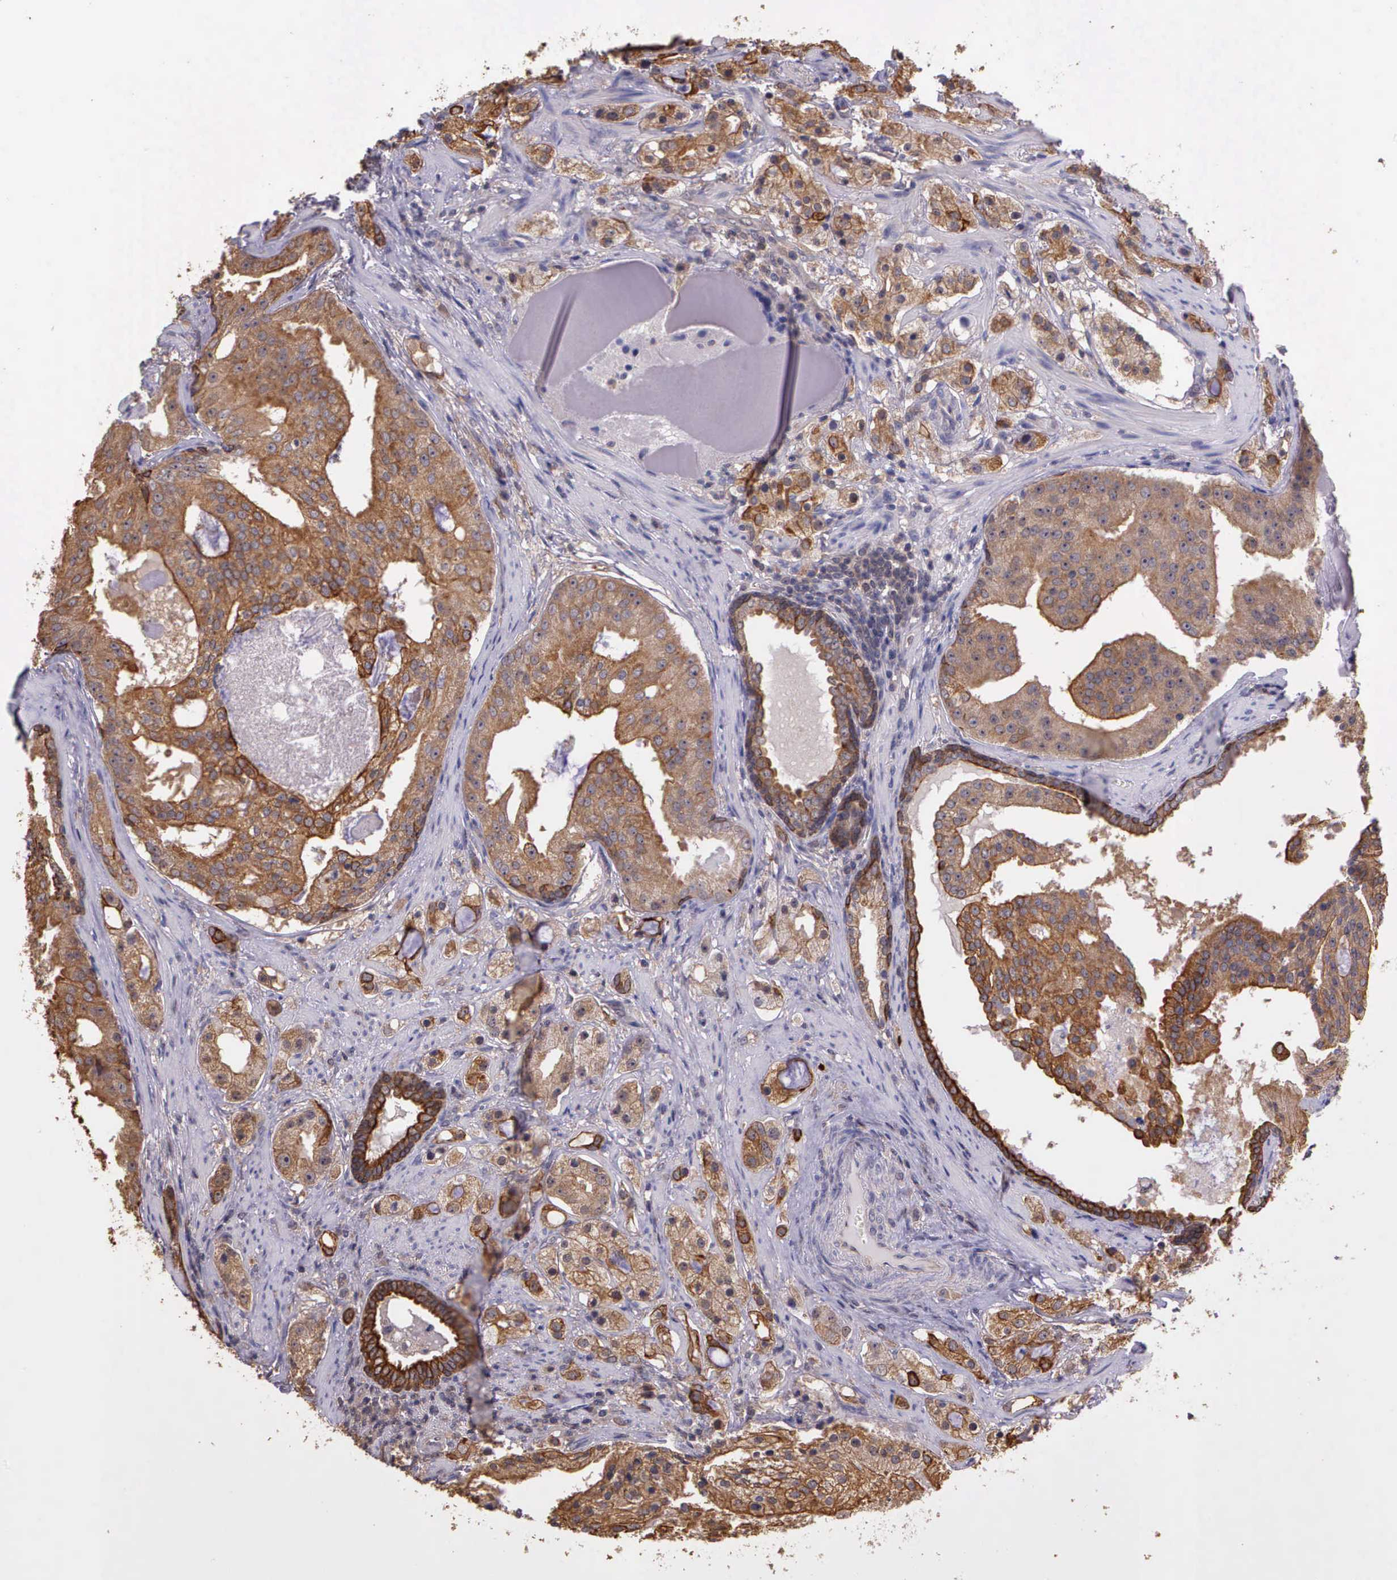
{"staining": {"intensity": "weak", "quantity": "25%-75%", "location": "cytoplasmic/membranous"}, "tissue": "prostate cancer", "cell_type": "Tumor cells", "image_type": "cancer", "snomed": [{"axis": "morphology", "description": "Adenocarcinoma, High grade"}, {"axis": "topography", "description": "Prostate"}], "caption": "Approximately 25%-75% of tumor cells in prostate cancer exhibit weak cytoplasmic/membranous protein expression as visualized by brown immunohistochemical staining.", "gene": "IGBP1", "patient": {"sex": "male", "age": 68}}